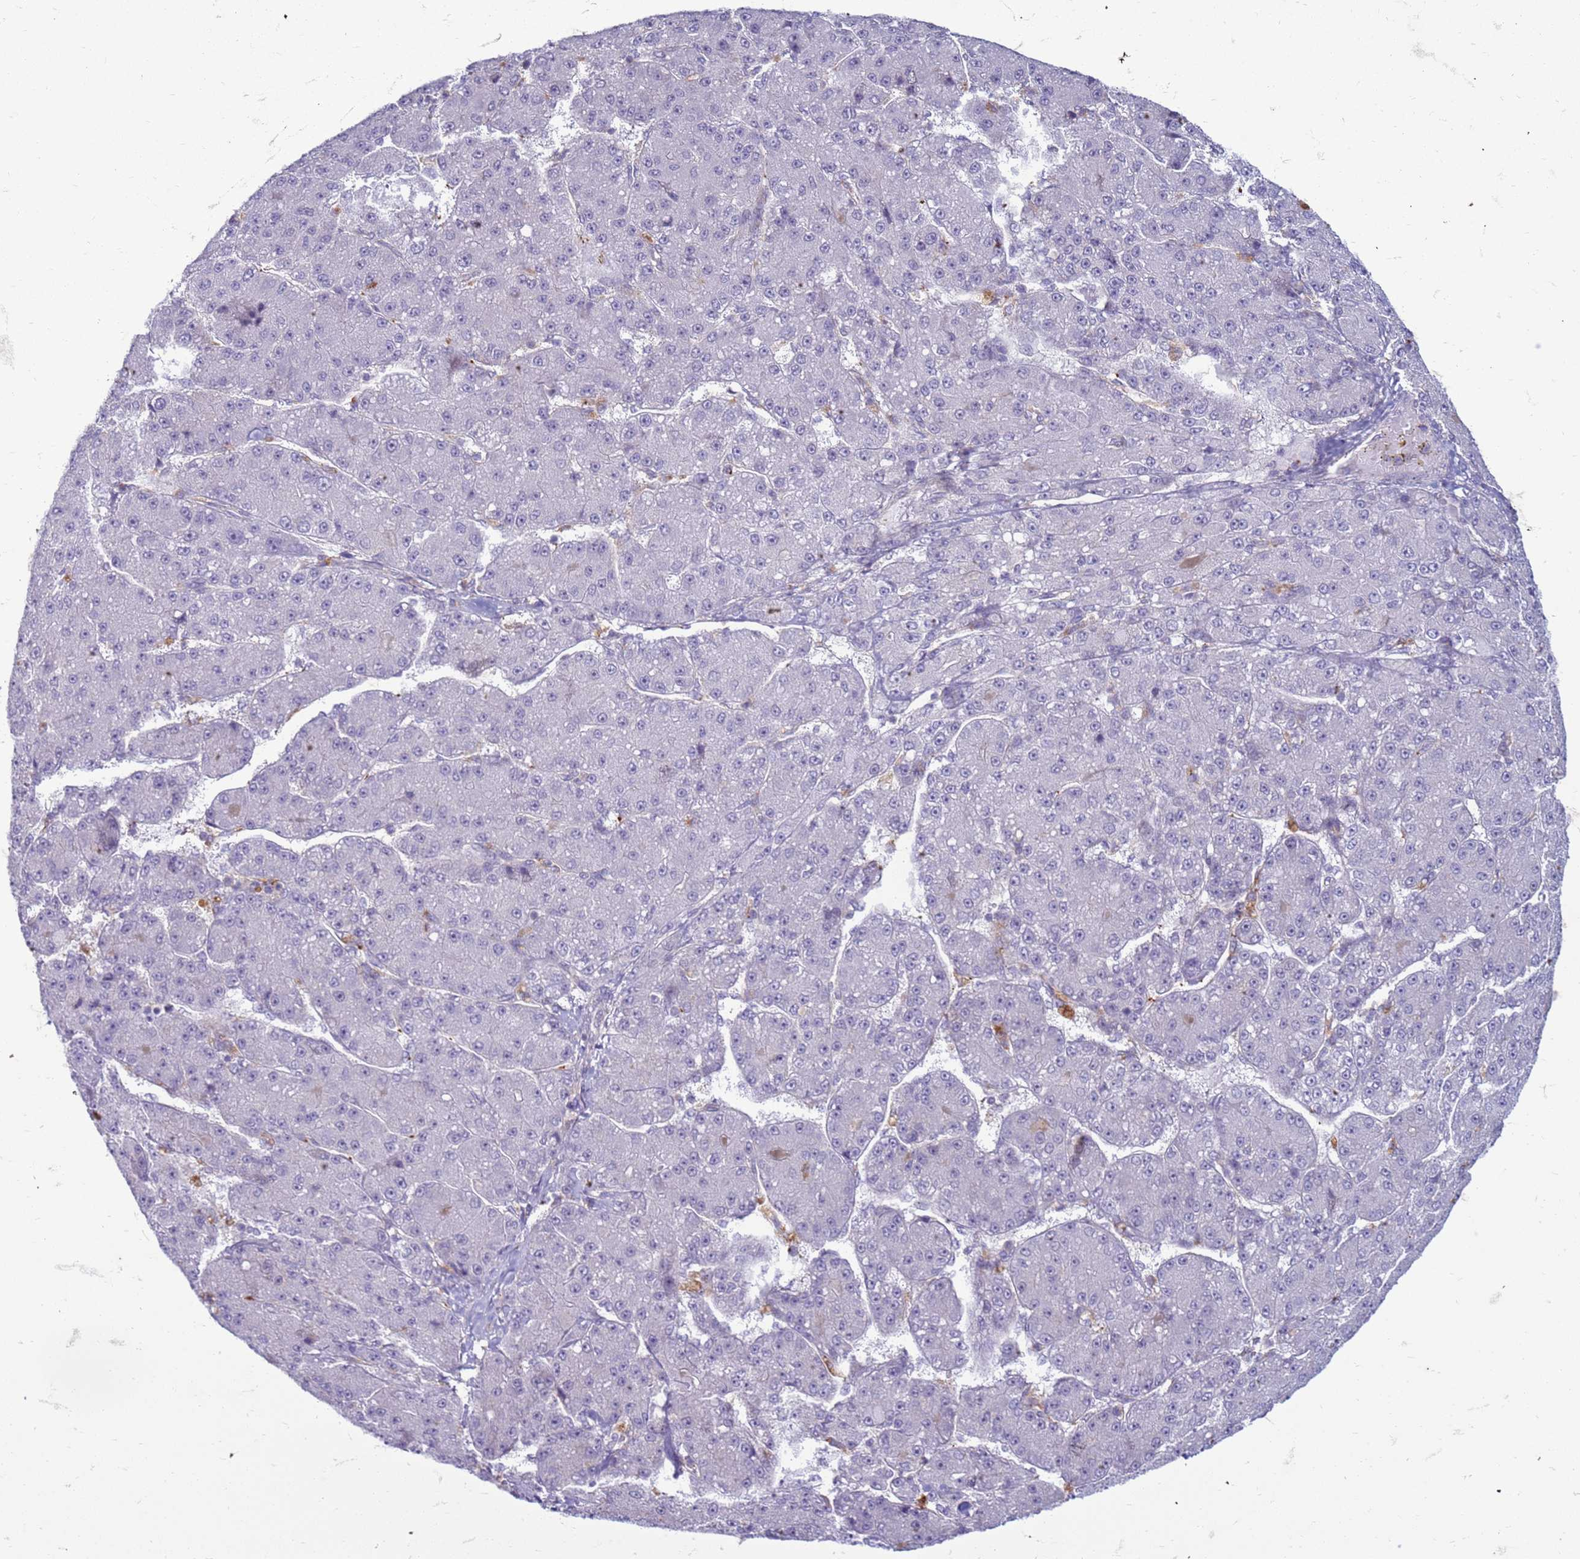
{"staining": {"intensity": "negative", "quantity": "none", "location": "none"}, "tissue": "liver cancer", "cell_type": "Tumor cells", "image_type": "cancer", "snomed": [{"axis": "morphology", "description": "Carcinoma, Hepatocellular, NOS"}, {"axis": "topography", "description": "Liver"}], "caption": "High power microscopy photomicrograph of an immunohistochemistry (IHC) histopathology image of liver cancer, revealing no significant staining in tumor cells.", "gene": "SLC15A3", "patient": {"sex": "male", "age": 67}}